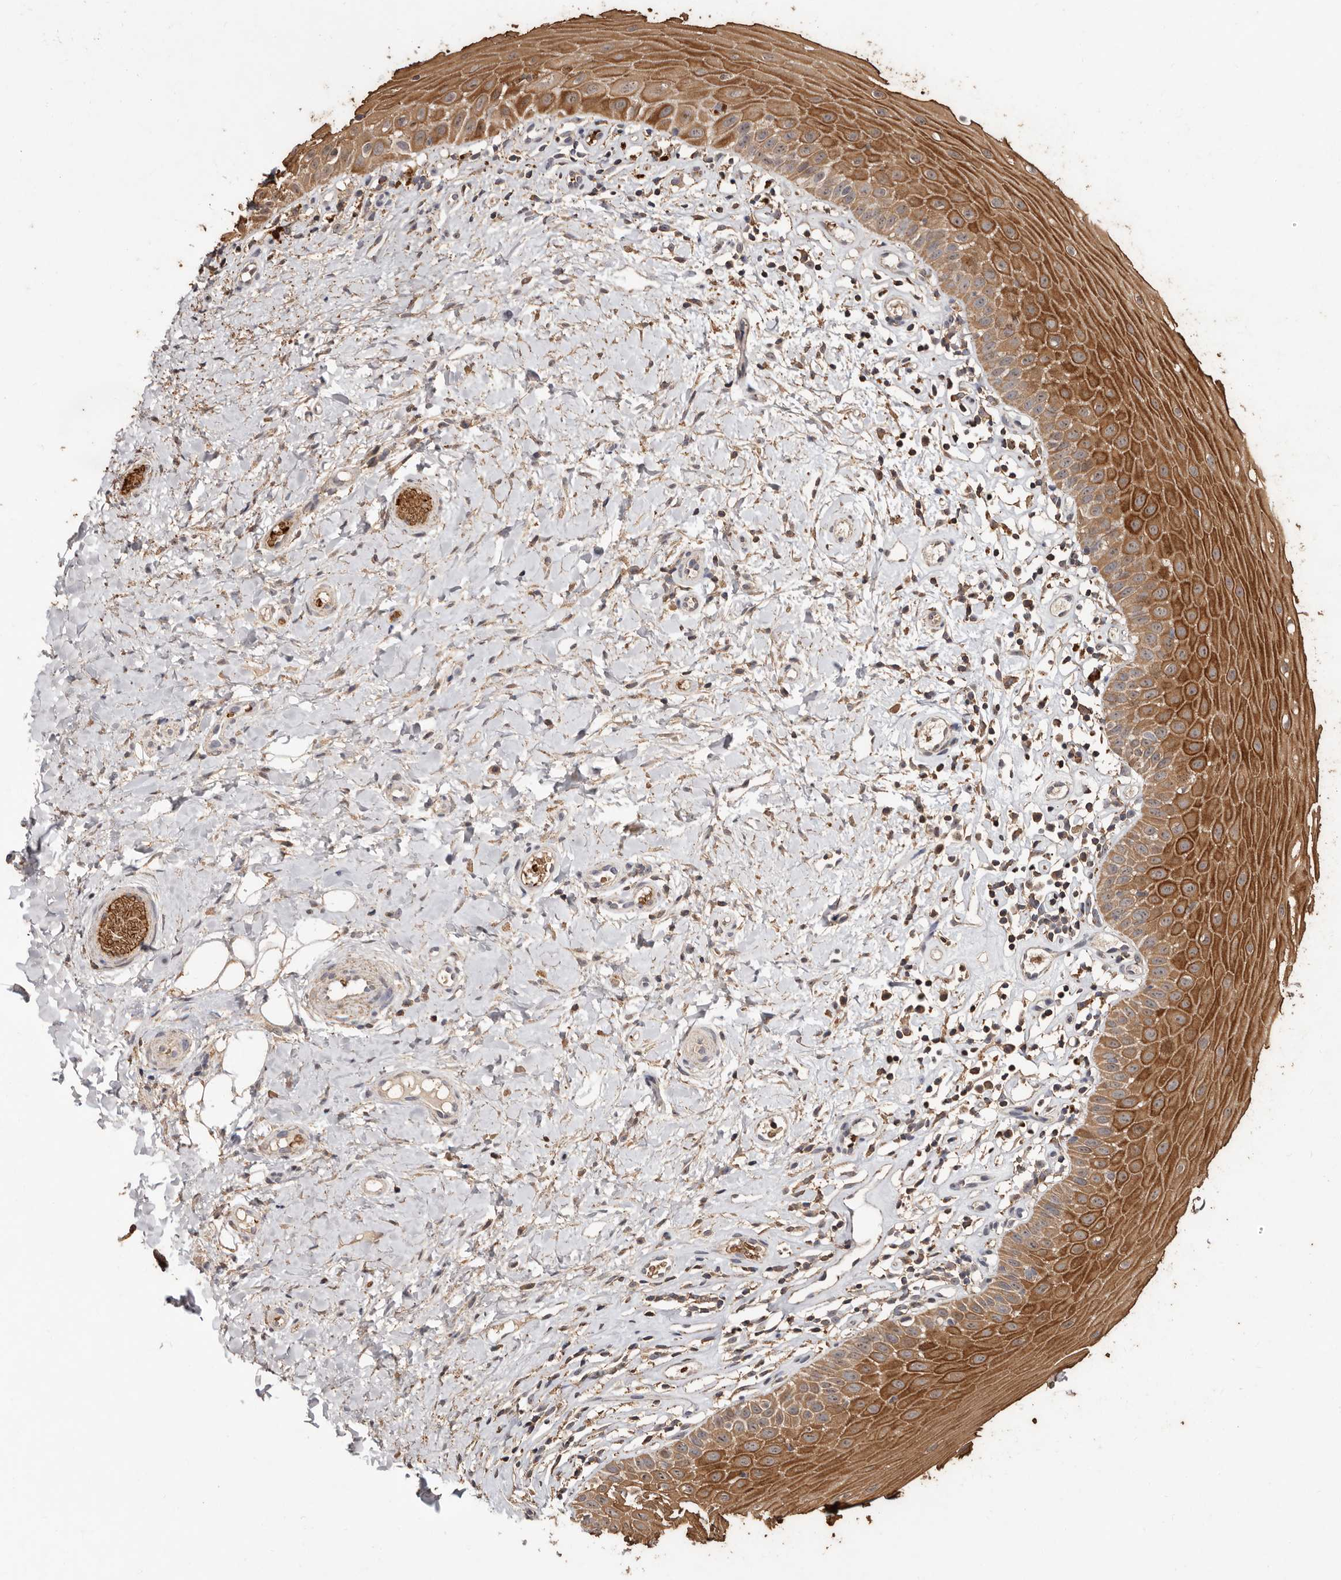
{"staining": {"intensity": "strong", "quantity": ">75%", "location": "cytoplasmic/membranous"}, "tissue": "oral mucosa", "cell_type": "Squamous epithelial cells", "image_type": "normal", "snomed": [{"axis": "morphology", "description": "Normal tissue, NOS"}, {"axis": "topography", "description": "Oral tissue"}], "caption": "Protein expression by immunohistochemistry (IHC) displays strong cytoplasmic/membranous expression in about >75% of squamous epithelial cells in normal oral mucosa. The protein of interest is shown in brown color, while the nuclei are stained blue.", "gene": "GRAMD2A", "patient": {"sex": "female", "age": 56}}